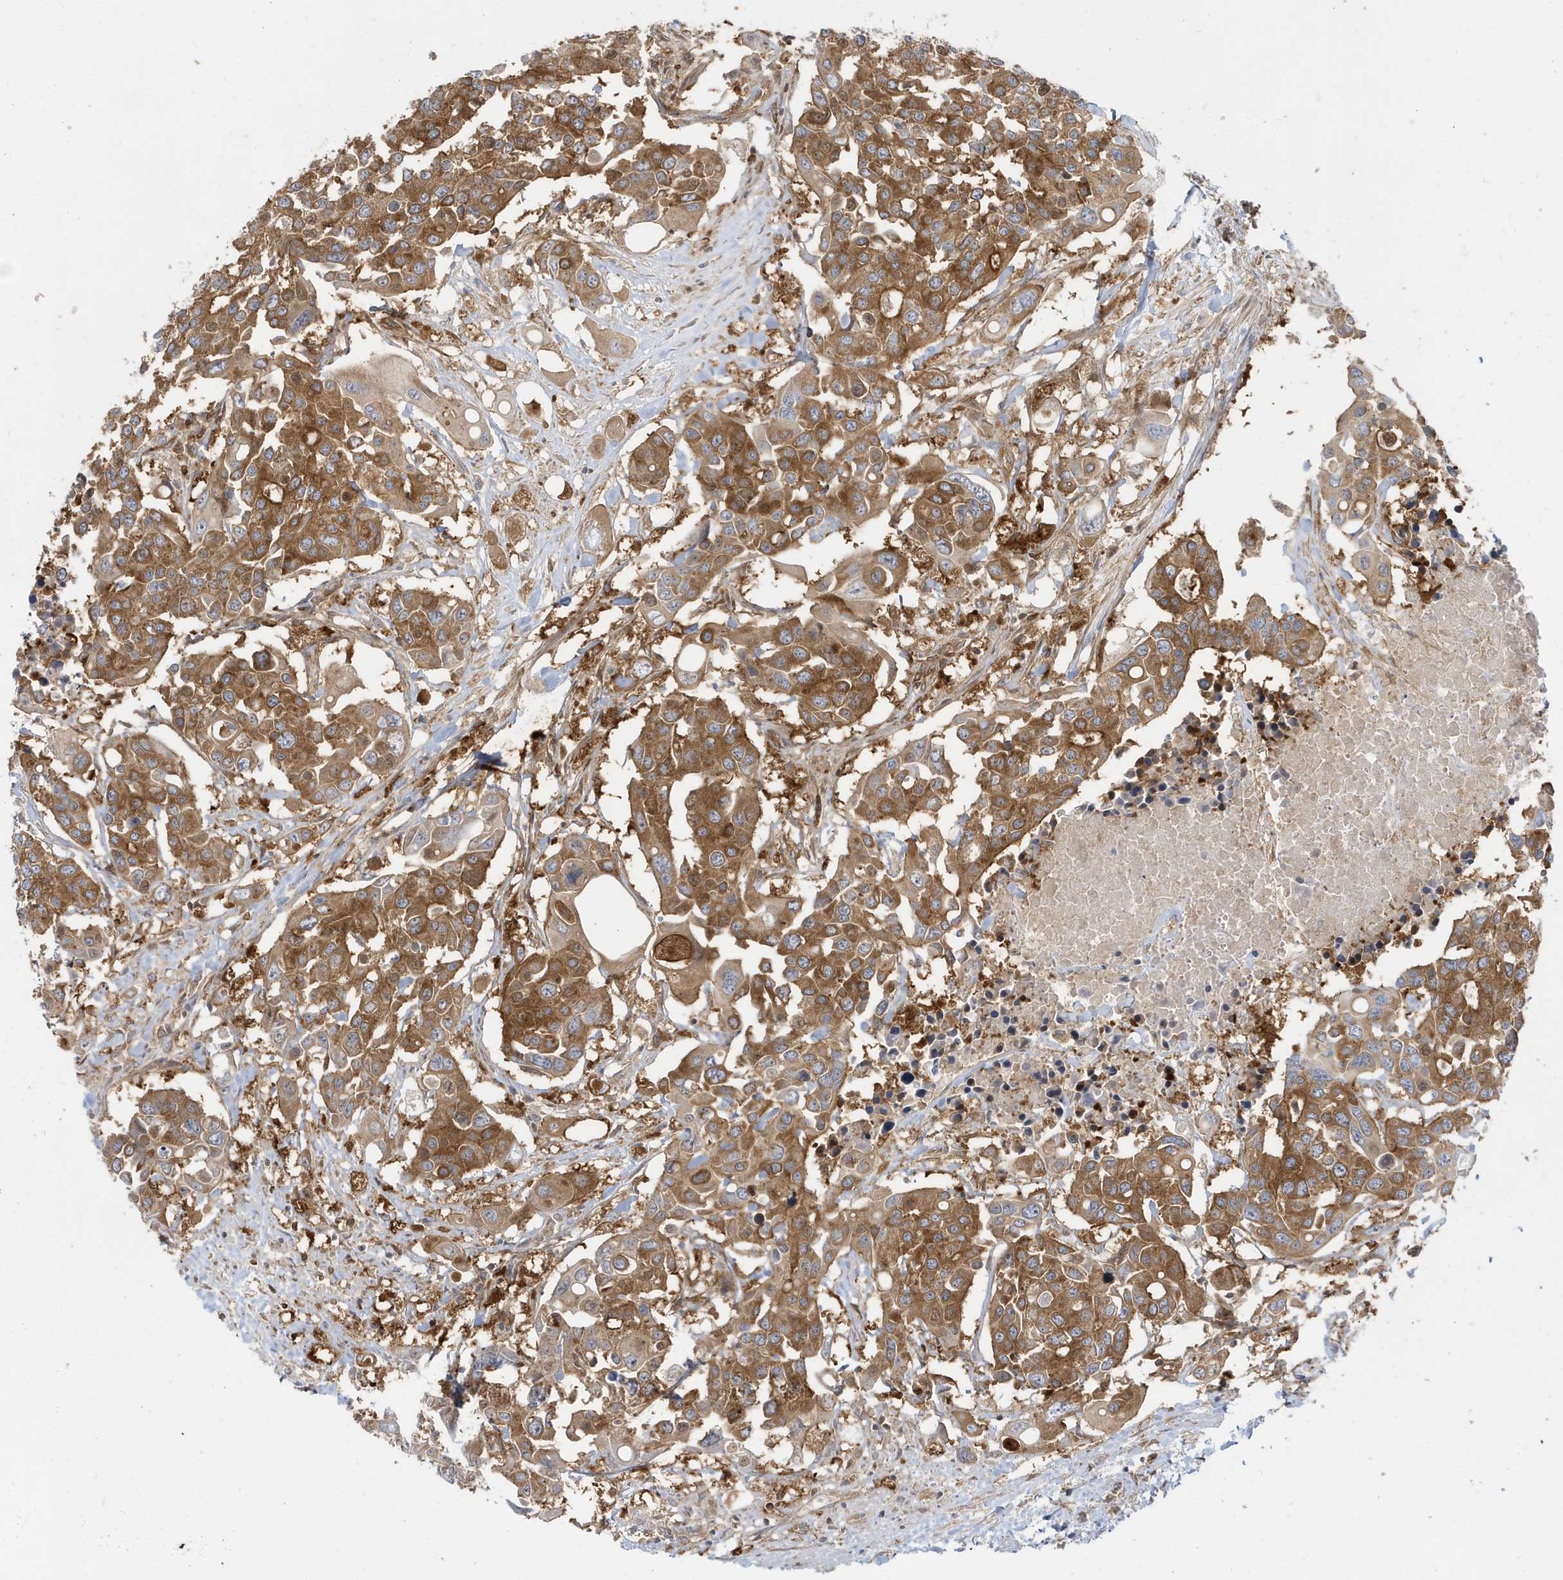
{"staining": {"intensity": "moderate", "quantity": ">75%", "location": "cytoplasmic/membranous"}, "tissue": "colorectal cancer", "cell_type": "Tumor cells", "image_type": "cancer", "snomed": [{"axis": "morphology", "description": "Adenocarcinoma, NOS"}, {"axis": "topography", "description": "Colon"}], "caption": "Adenocarcinoma (colorectal) stained for a protein reveals moderate cytoplasmic/membranous positivity in tumor cells.", "gene": "STAM", "patient": {"sex": "male", "age": 77}}